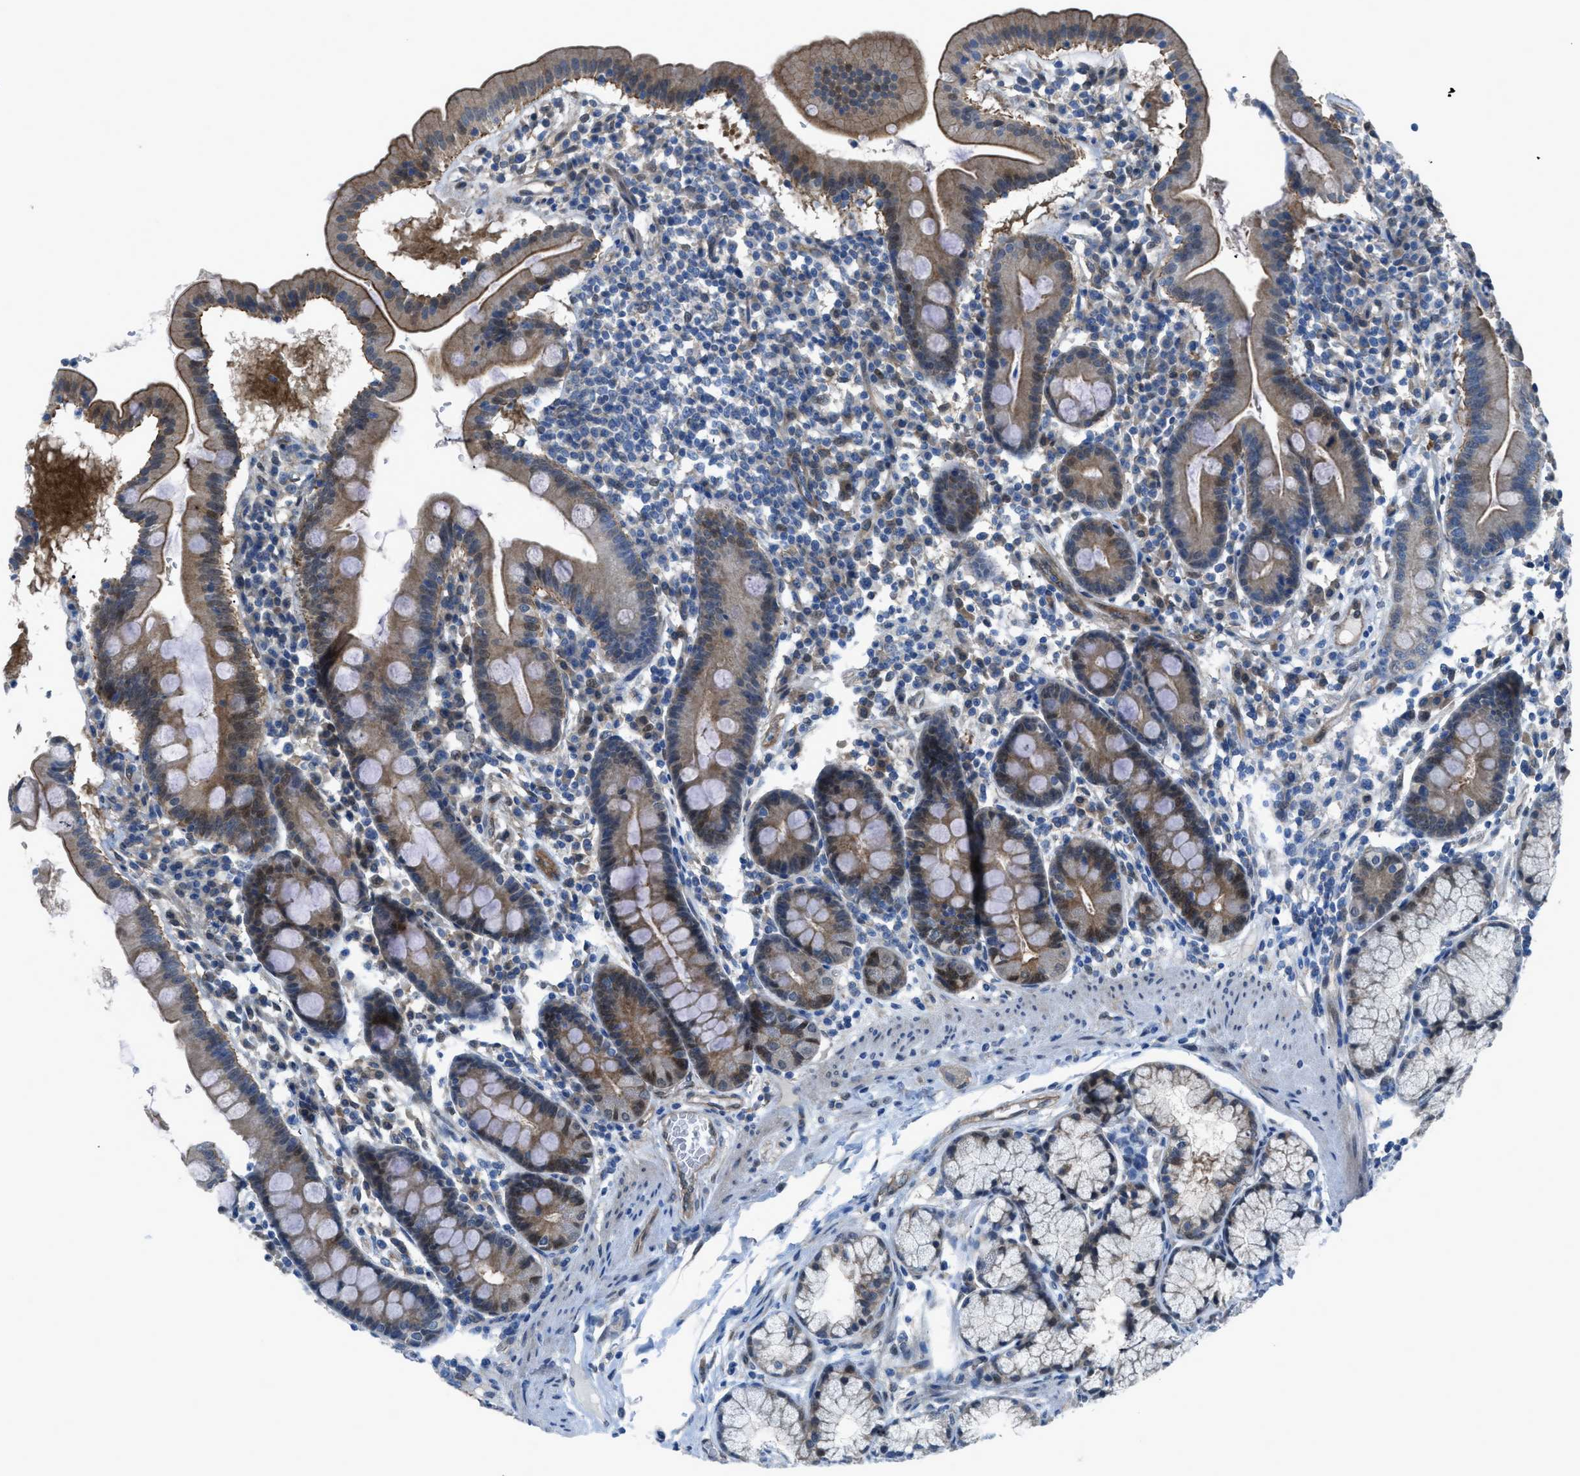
{"staining": {"intensity": "moderate", "quantity": ">75%", "location": "cytoplasmic/membranous"}, "tissue": "duodenum", "cell_type": "Glandular cells", "image_type": "normal", "snomed": [{"axis": "morphology", "description": "Normal tissue, NOS"}, {"axis": "topography", "description": "Duodenum"}], "caption": "A photomicrograph of human duodenum stained for a protein exhibits moderate cytoplasmic/membranous brown staining in glandular cells. Using DAB (brown) and hematoxylin (blue) stains, captured at high magnification using brightfield microscopy.", "gene": "PRKN", "patient": {"sex": "male", "age": 50}}